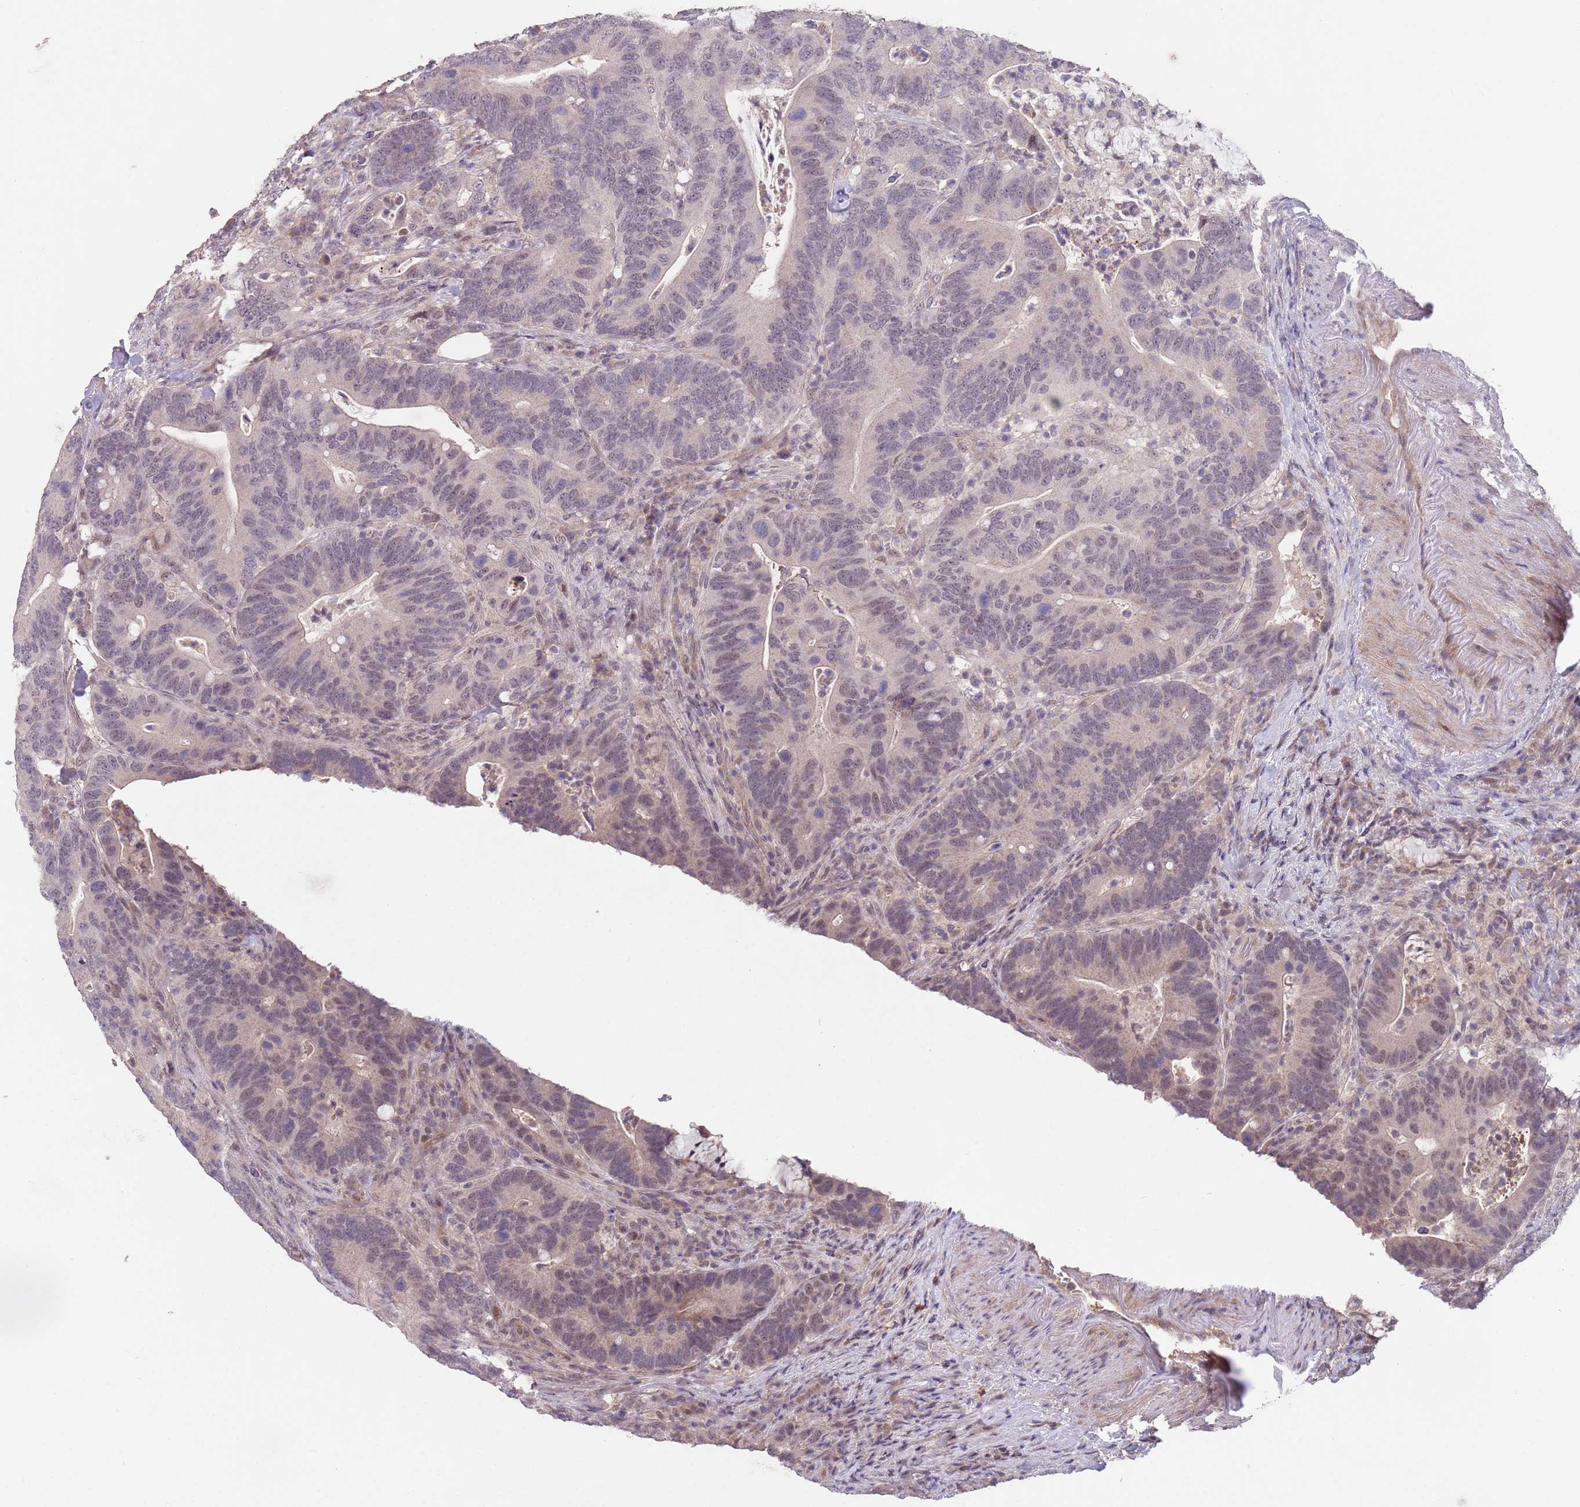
{"staining": {"intensity": "negative", "quantity": "none", "location": "none"}, "tissue": "colorectal cancer", "cell_type": "Tumor cells", "image_type": "cancer", "snomed": [{"axis": "morphology", "description": "Adenocarcinoma, NOS"}, {"axis": "topography", "description": "Colon"}], "caption": "Adenocarcinoma (colorectal) was stained to show a protein in brown. There is no significant positivity in tumor cells. The staining is performed using DAB brown chromogen with nuclei counter-stained in using hematoxylin.", "gene": "MEI1", "patient": {"sex": "female", "age": 66}}